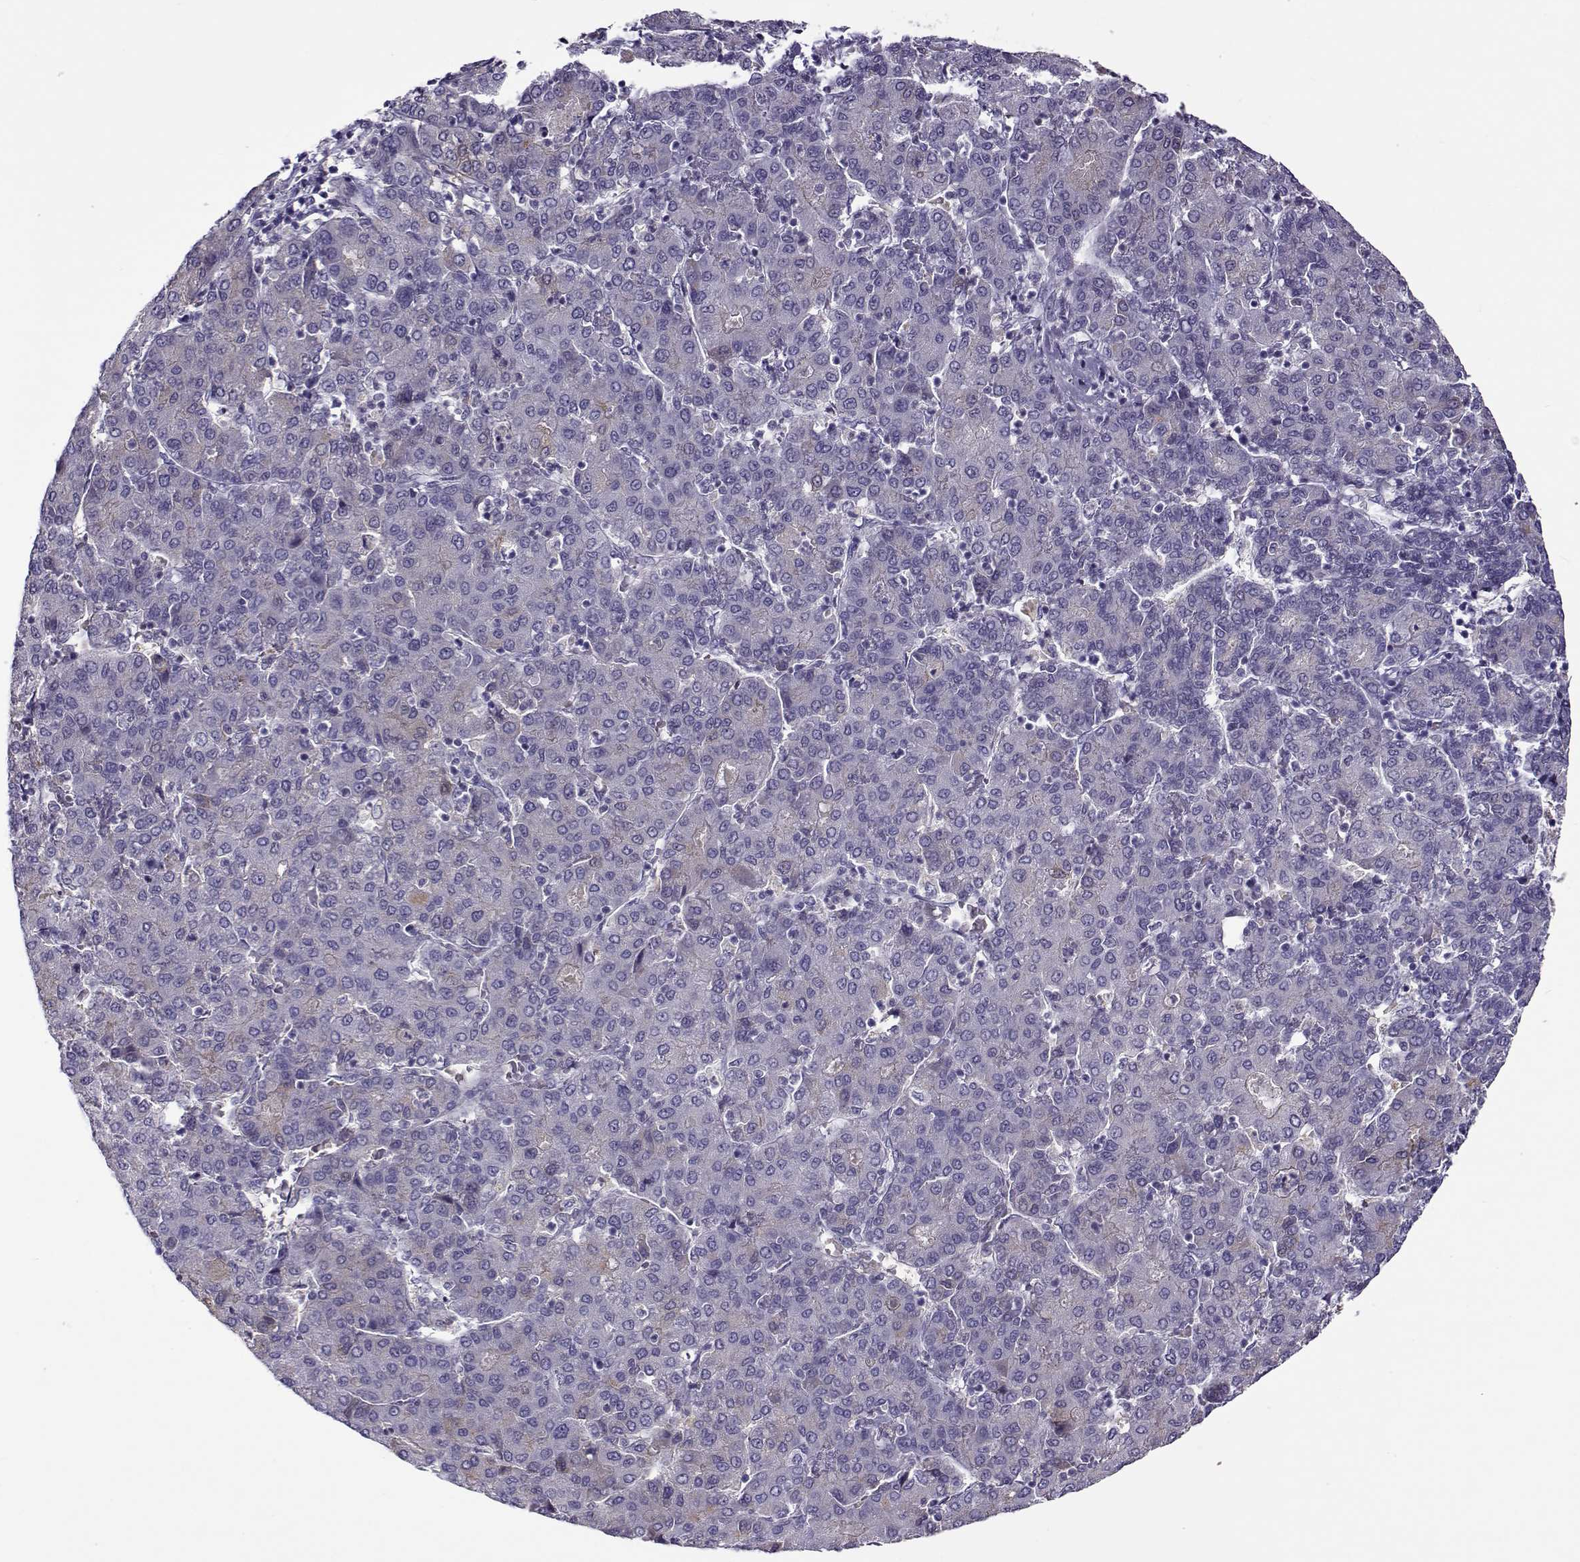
{"staining": {"intensity": "negative", "quantity": "none", "location": "none"}, "tissue": "liver cancer", "cell_type": "Tumor cells", "image_type": "cancer", "snomed": [{"axis": "morphology", "description": "Carcinoma, Hepatocellular, NOS"}, {"axis": "topography", "description": "Liver"}], "caption": "The histopathology image demonstrates no staining of tumor cells in liver cancer. Nuclei are stained in blue.", "gene": "UCP3", "patient": {"sex": "male", "age": 65}}